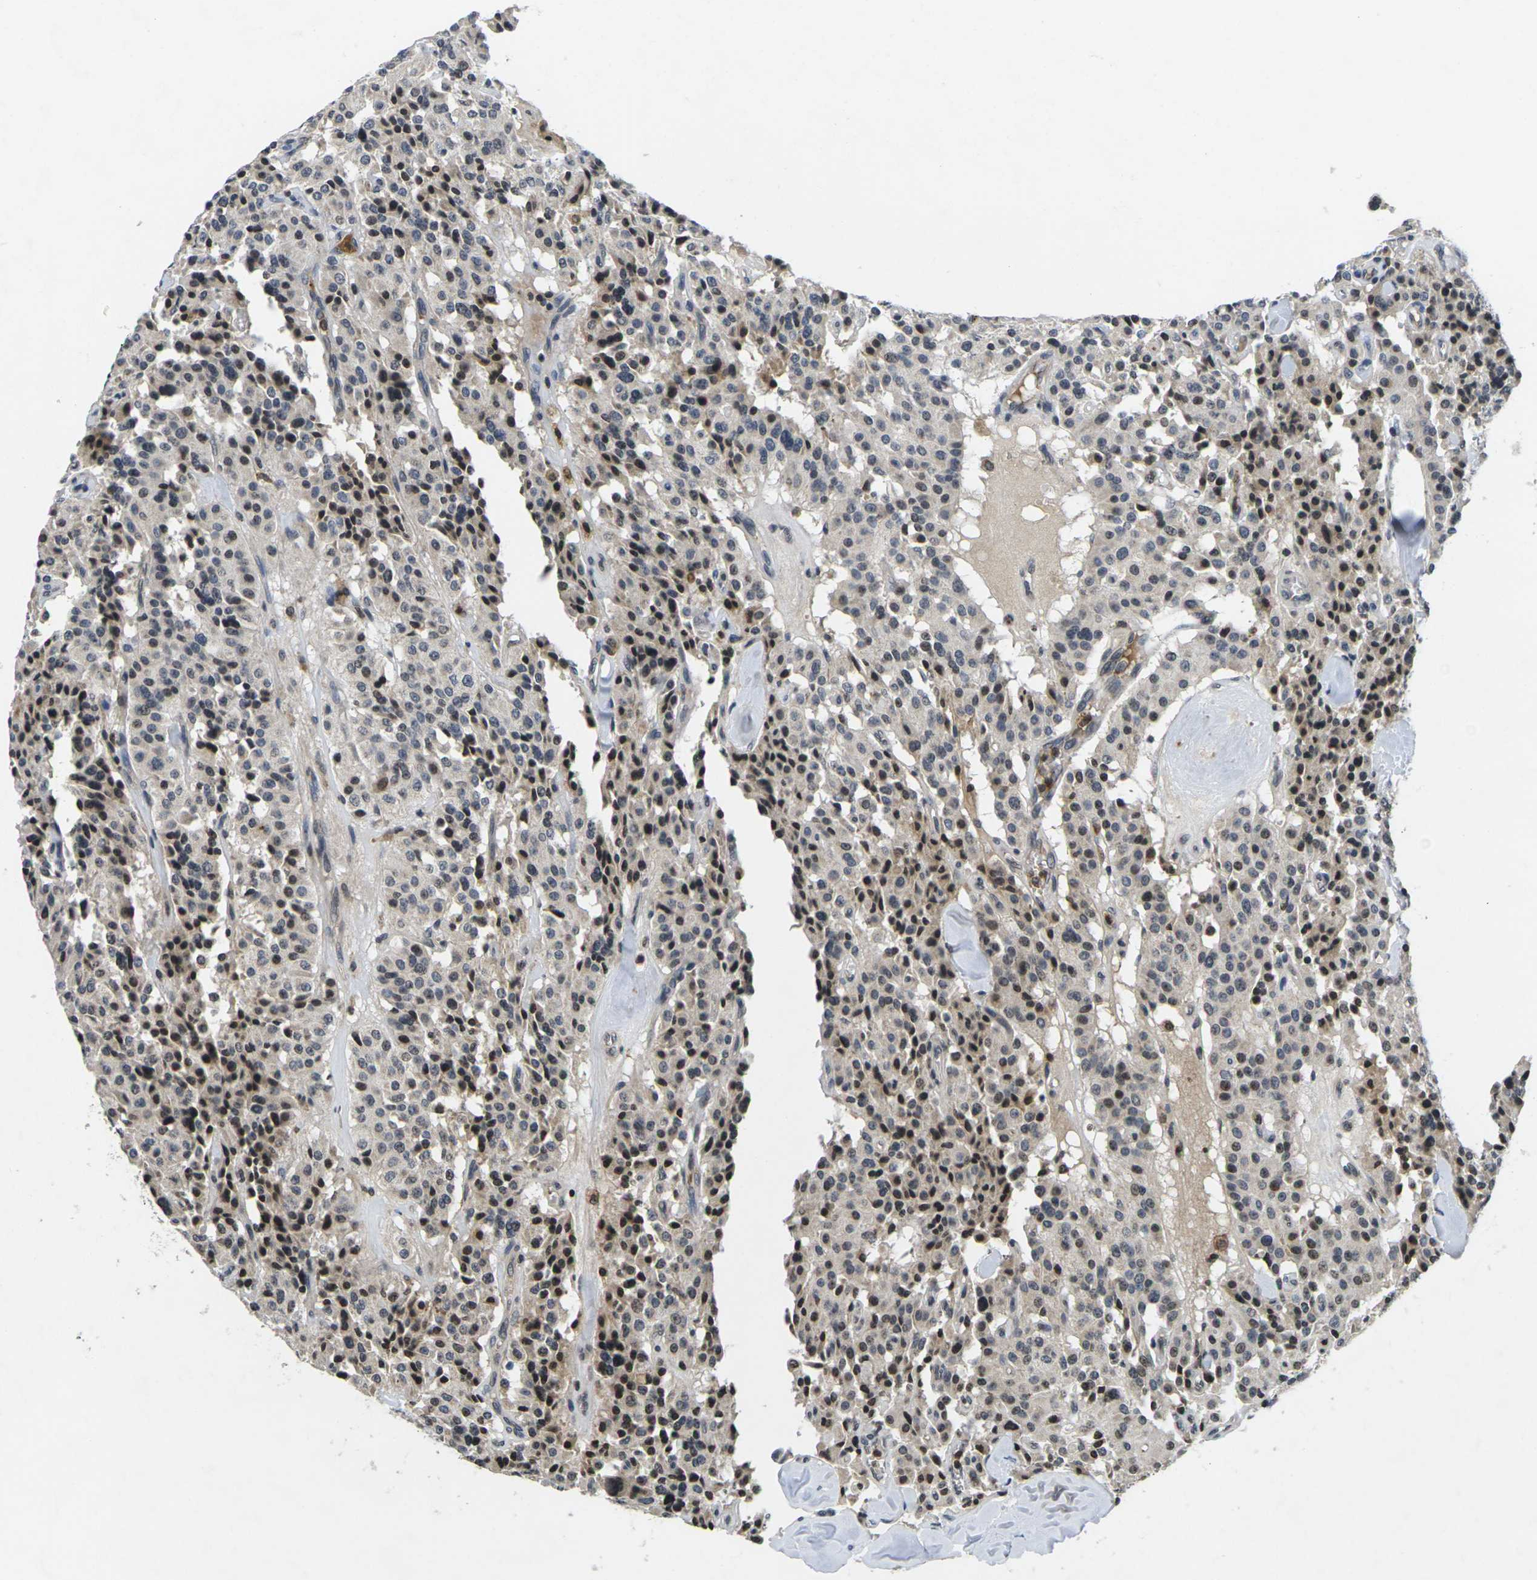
{"staining": {"intensity": "negative", "quantity": "none", "location": "none"}, "tissue": "carcinoid", "cell_type": "Tumor cells", "image_type": "cancer", "snomed": [{"axis": "morphology", "description": "Carcinoid, malignant, NOS"}, {"axis": "topography", "description": "Lung"}], "caption": "IHC histopathology image of carcinoid stained for a protein (brown), which shows no positivity in tumor cells.", "gene": "C1QC", "patient": {"sex": "male", "age": 30}}